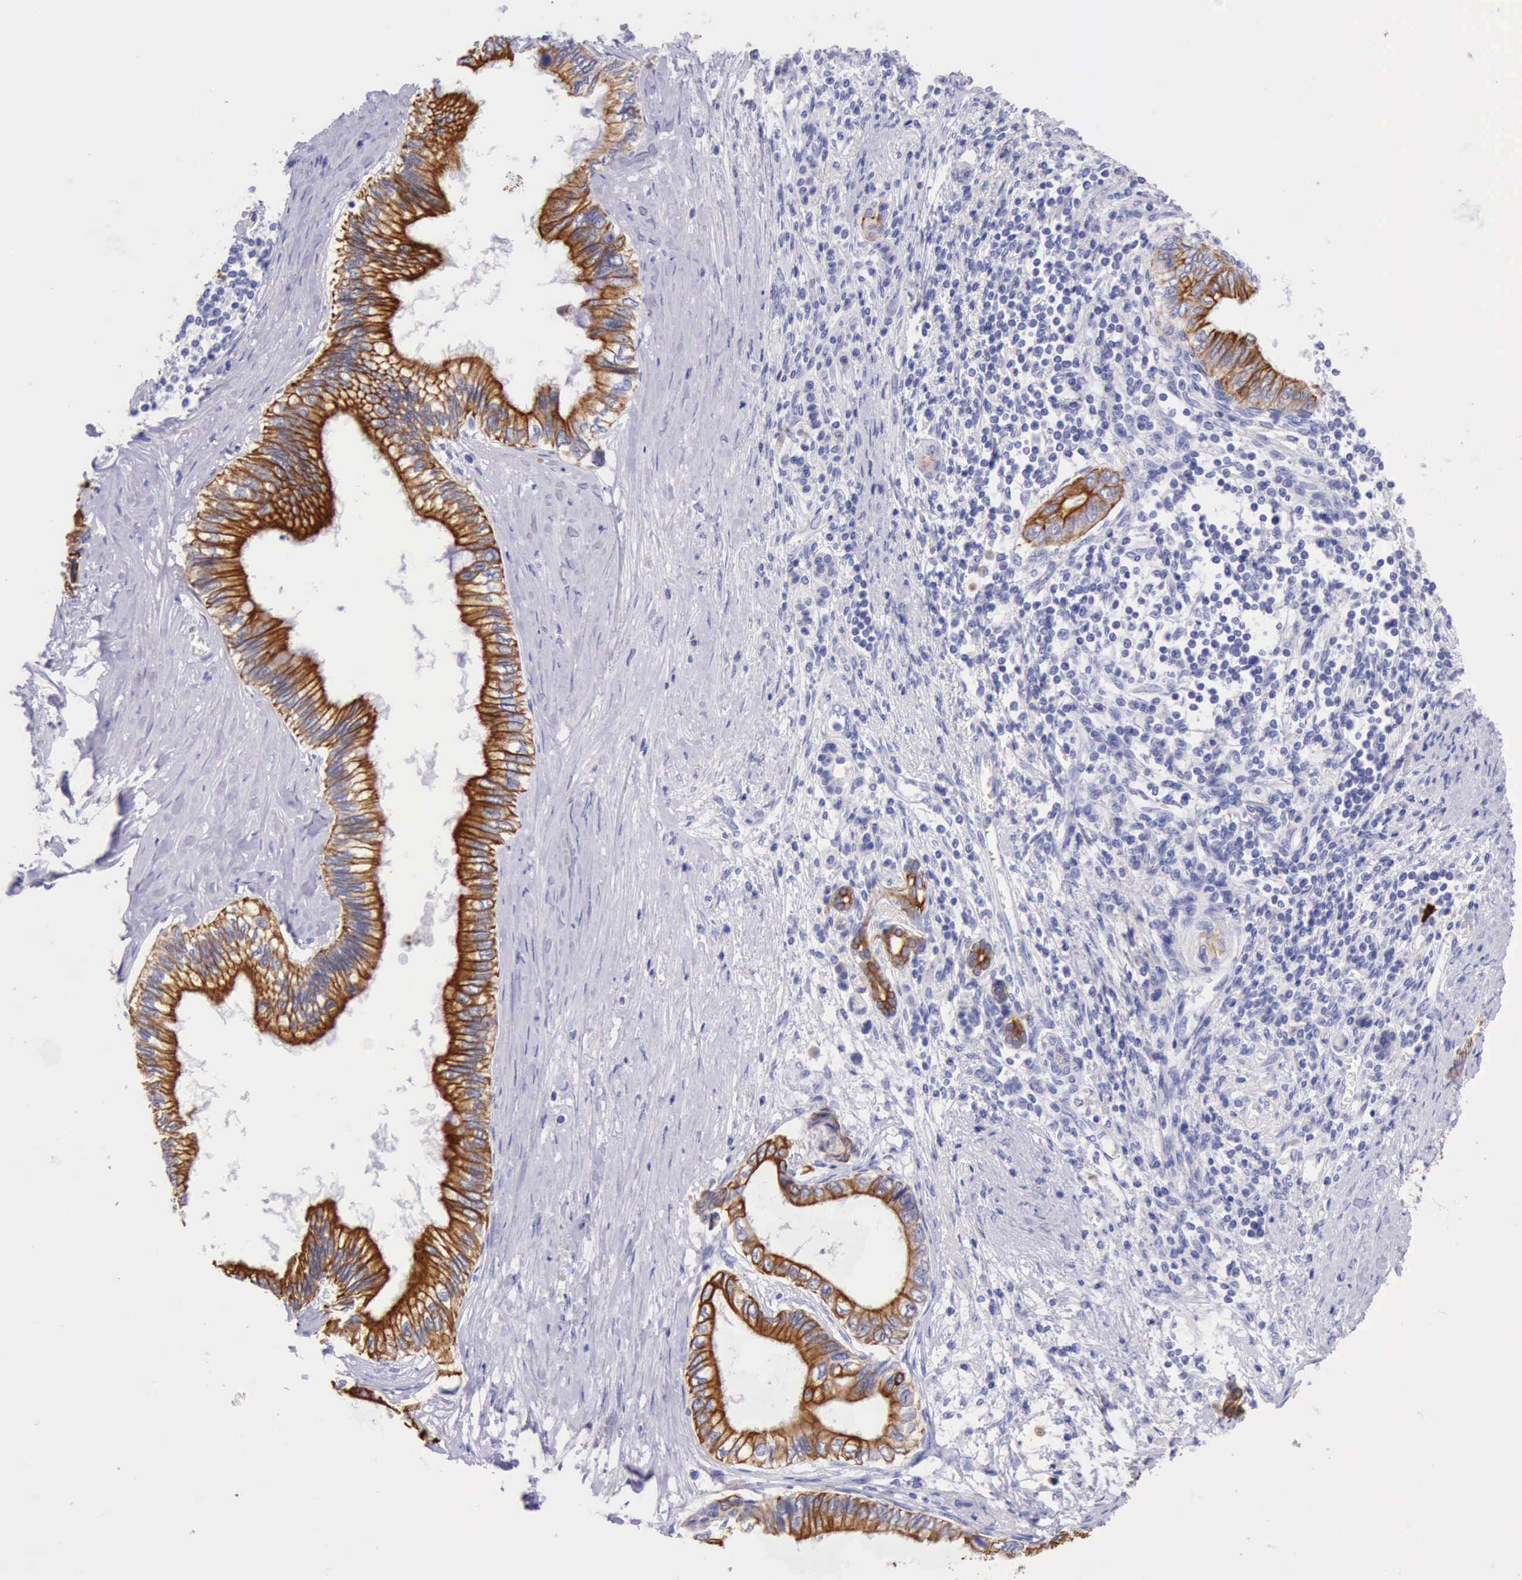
{"staining": {"intensity": "strong", "quantity": ">75%", "location": "cytoplasmic/membranous"}, "tissue": "pancreatic cancer", "cell_type": "Tumor cells", "image_type": "cancer", "snomed": [{"axis": "morphology", "description": "Adenocarcinoma, NOS"}, {"axis": "topography", "description": "Pancreas"}], "caption": "Human adenocarcinoma (pancreatic) stained with a protein marker reveals strong staining in tumor cells.", "gene": "KRT8", "patient": {"sex": "female", "age": 66}}